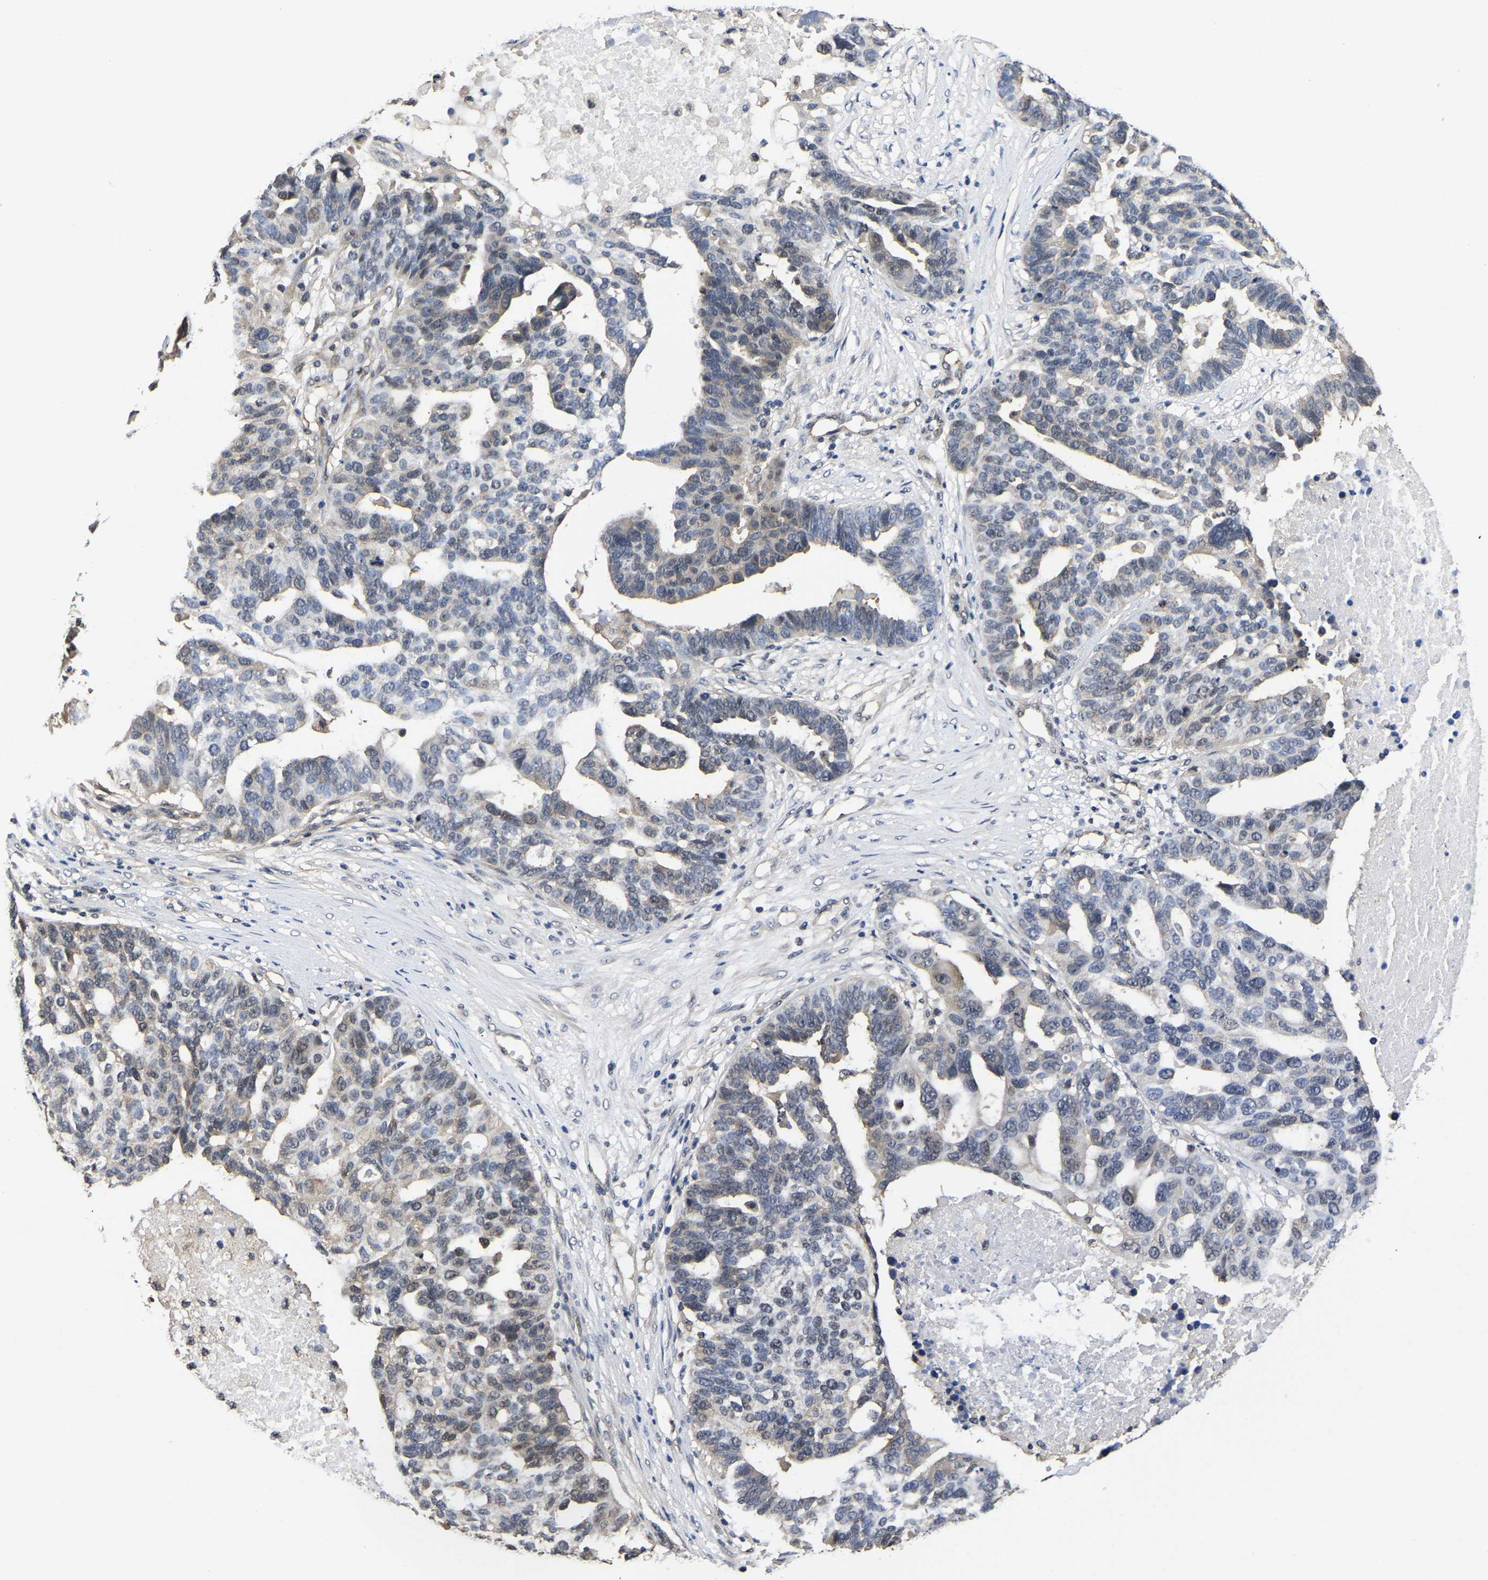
{"staining": {"intensity": "weak", "quantity": "<25%", "location": "cytoplasmic/membranous,nuclear"}, "tissue": "ovarian cancer", "cell_type": "Tumor cells", "image_type": "cancer", "snomed": [{"axis": "morphology", "description": "Cystadenocarcinoma, serous, NOS"}, {"axis": "topography", "description": "Ovary"}], "caption": "Image shows no significant protein expression in tumor cells of ovarian serous cystadenocarcinoma. (Brightfield microscopy of DAB (3,3'-diaminobenzidine) immunohistochemistry (IHC) at high magnification).", "gene": "MCOLN2", "patient": {"sex": "female", "age": 59}}